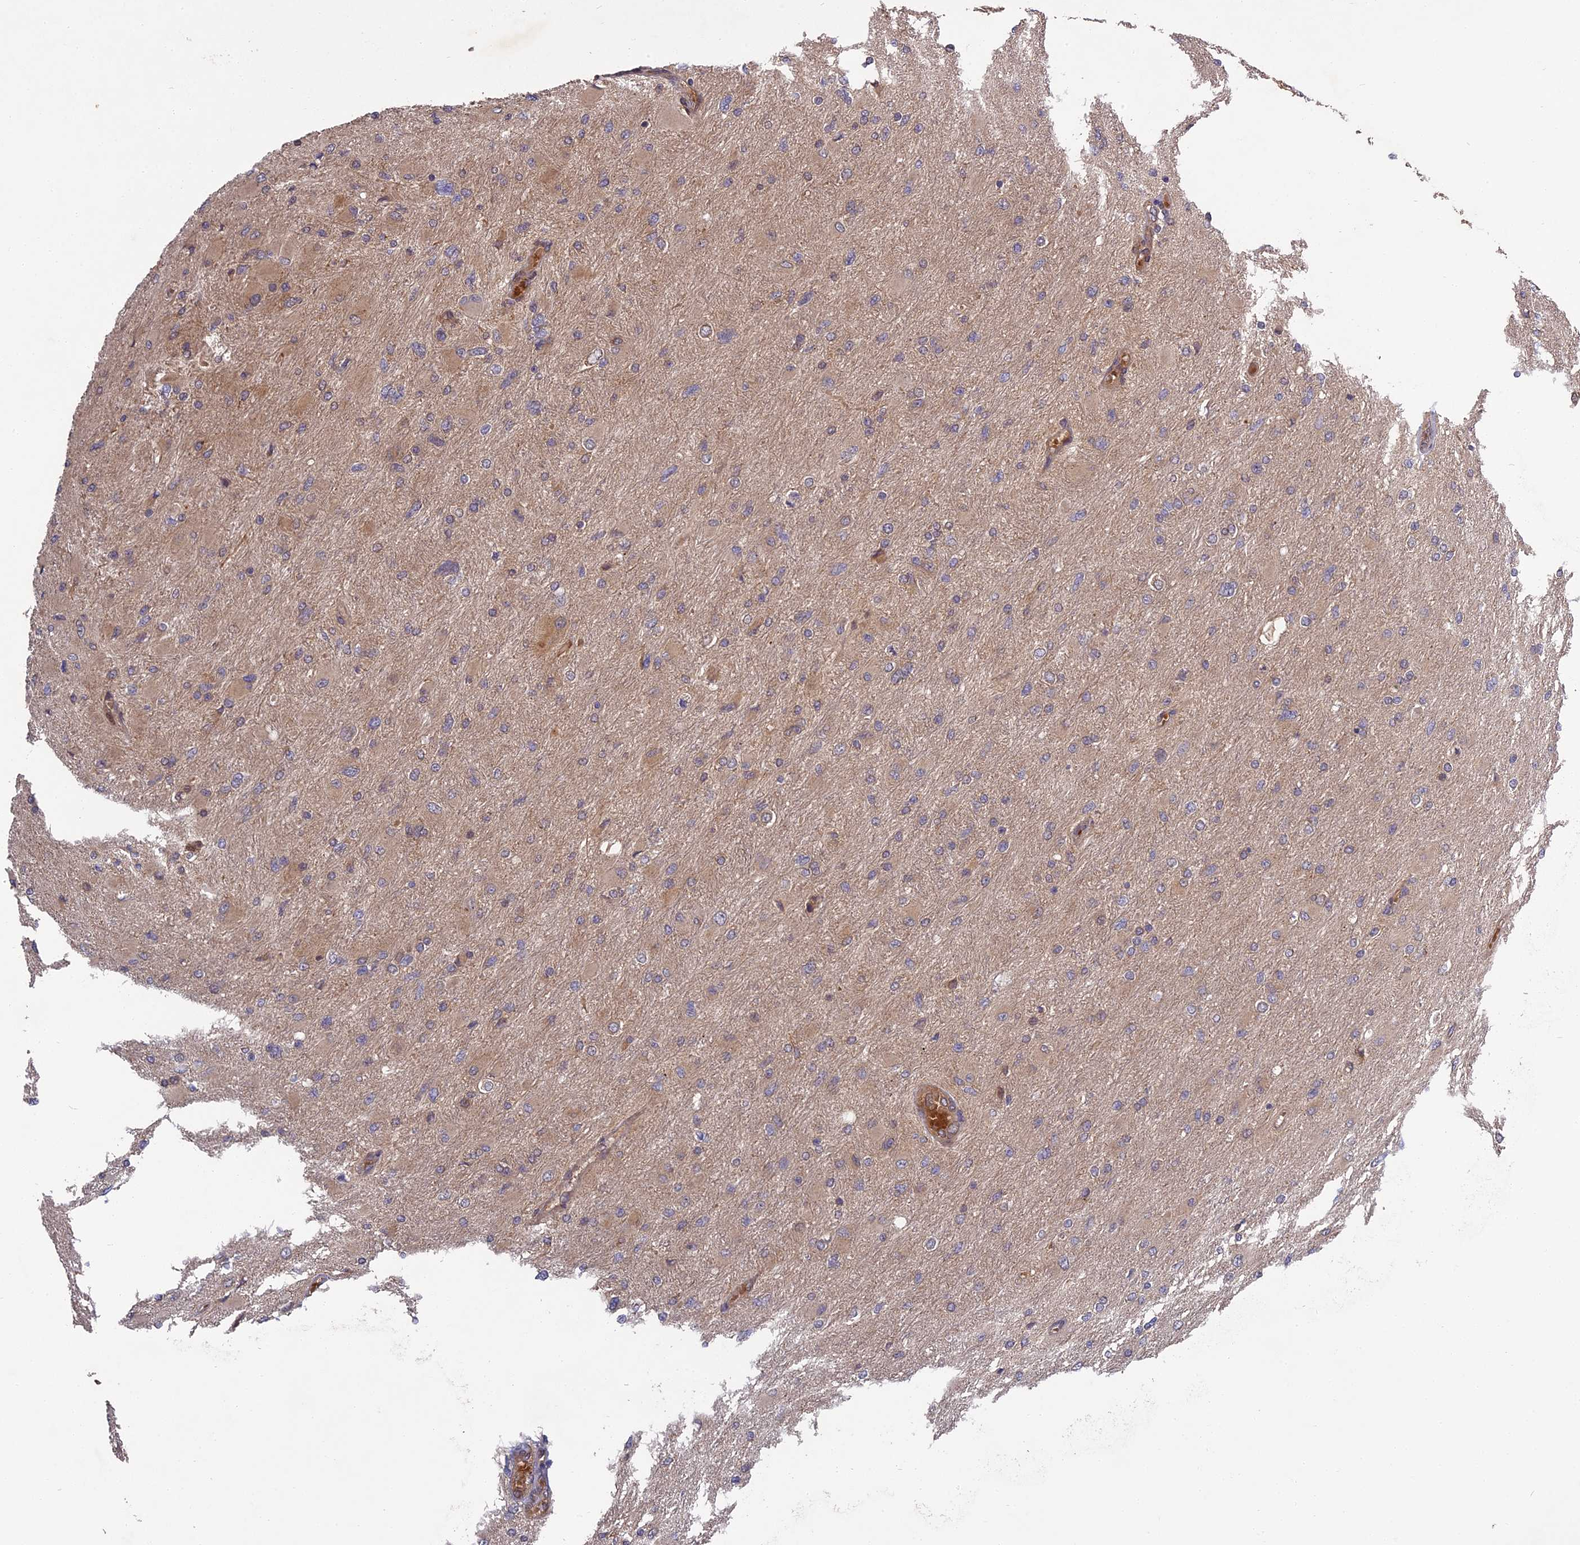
{"staining": {"intensity": "weak", "quantity": ">75%", "location": "cytoplasmic/membranous"}, "tissue": "glioma", "cell_type": "Tumor cells", "image_type": "cancer", "snomed": [{"axis": "morphology", "description": "Glioma, malignant, High grade"}, {"axis": "topography", "description": "Cerebral cortex"}], "caption": "Immunohistochemical staining of glioma reveals low levels of weak cytoplasmic/membranous positivity in approximately >75% of tumor cells. (brown staining indicates protein expression, while blue staining denotes nuclei).", "gene": "TMUB2", "patient": {"sex": "female", "age": 36}}